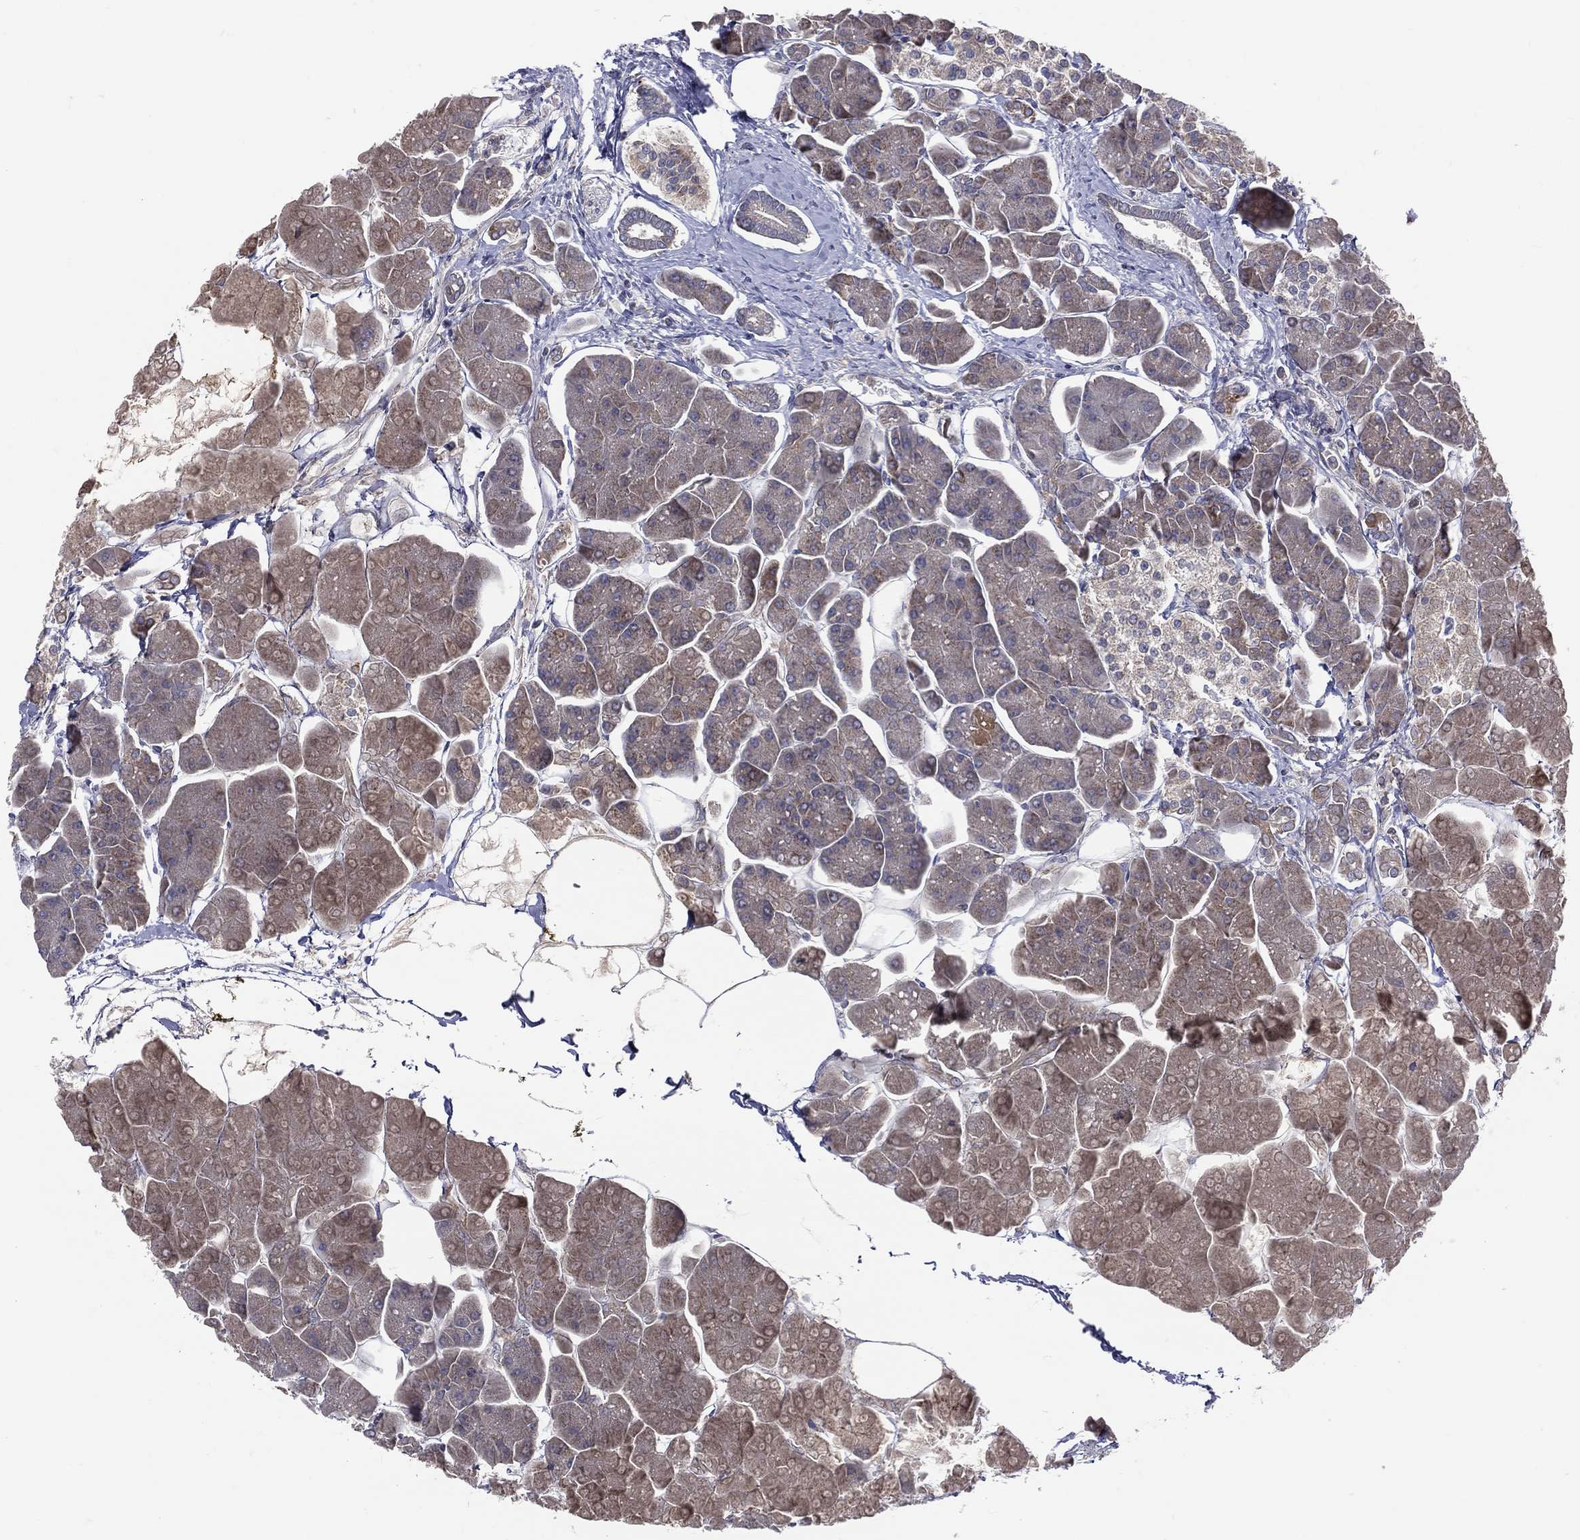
{"staining": {"intensity": "strong", "quantity": "25%-75%", "location": "cytoplasmic/membranous"}, "tissue": "pancreas", "cell_type": "Exocrine glandular cells", "image_type": "normal", "snomed": [{"axis": "morphology", "description": "Normal tissue, NOS"}, {"axis": "topography", "description": "Adipose tissue"}, {"axis": "topography", "description": "Pancreas"}, {"axis": "topography", "description": "Peripheral nerve tissue"}], "caption": "Immunohistochemistry (IHC) photomicrograph of benign human pancreas stained for a protein (brown), which exhibits high levels of strong cytoplasmic/membranous expression in about 25%-75% of exocrine glandular cells.", "gene": "STARD3", "patient": {"sex": "female", "age": 58}}